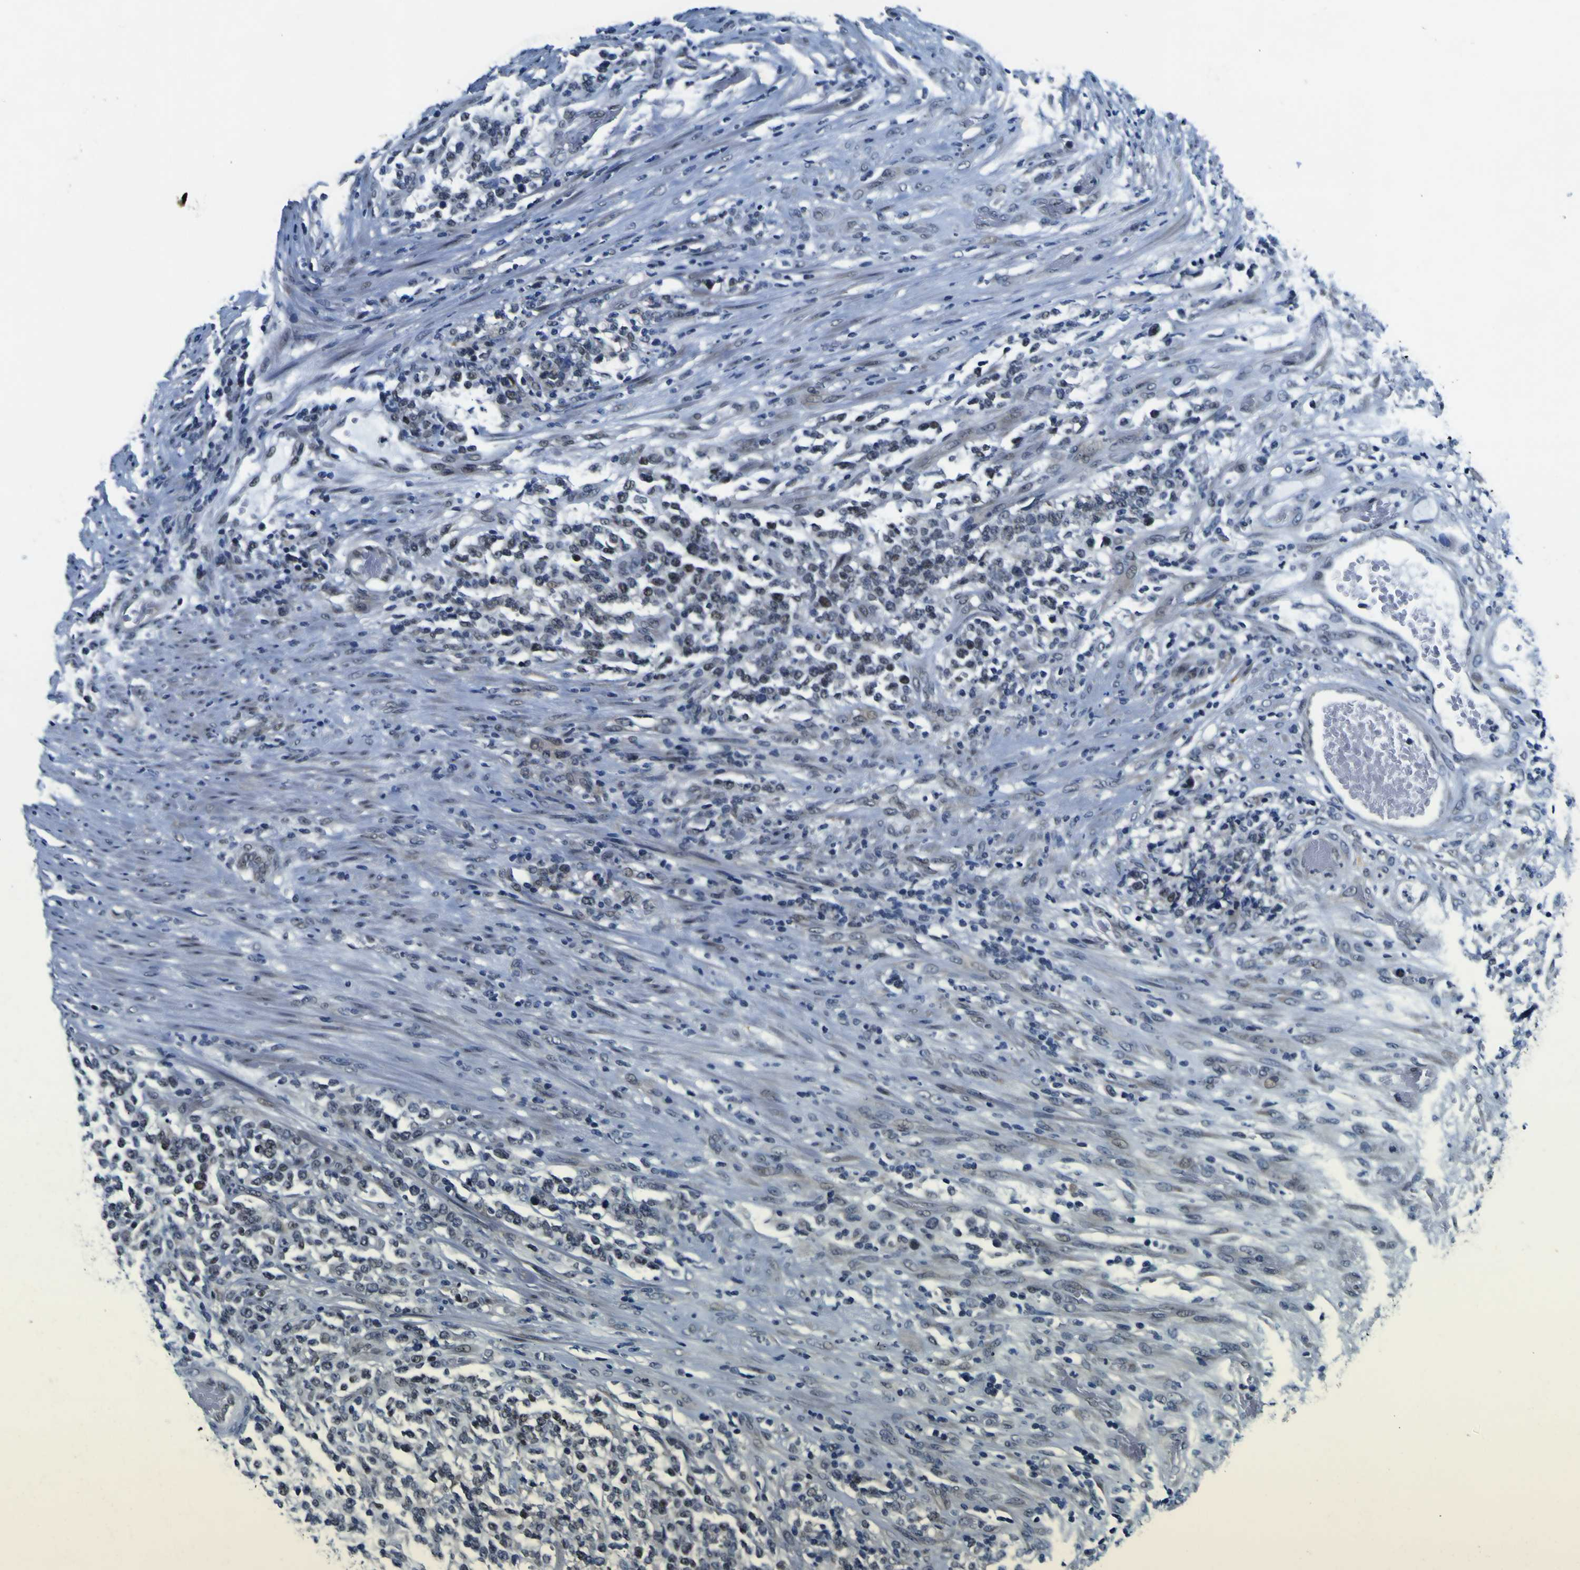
{"staining": {"intensity": "negative", "quantity": "none", "location": "none"}, "tissue": "lymphoma", "cell_type": "Tumor cells", "image_type": "cancer", "snomed": [{"axis": "morphology", "description": "Malignant lymphoma, non-Hodgkin's type, High grade"}, {"axis": "topography", "description": "Soft tissue"}], "caption": "Photomicrograph shows no protein expression in tumor cells of lymphoma tissue.", "gene": "CUL4B", "patient": {"sex": "male", "age": 18}}